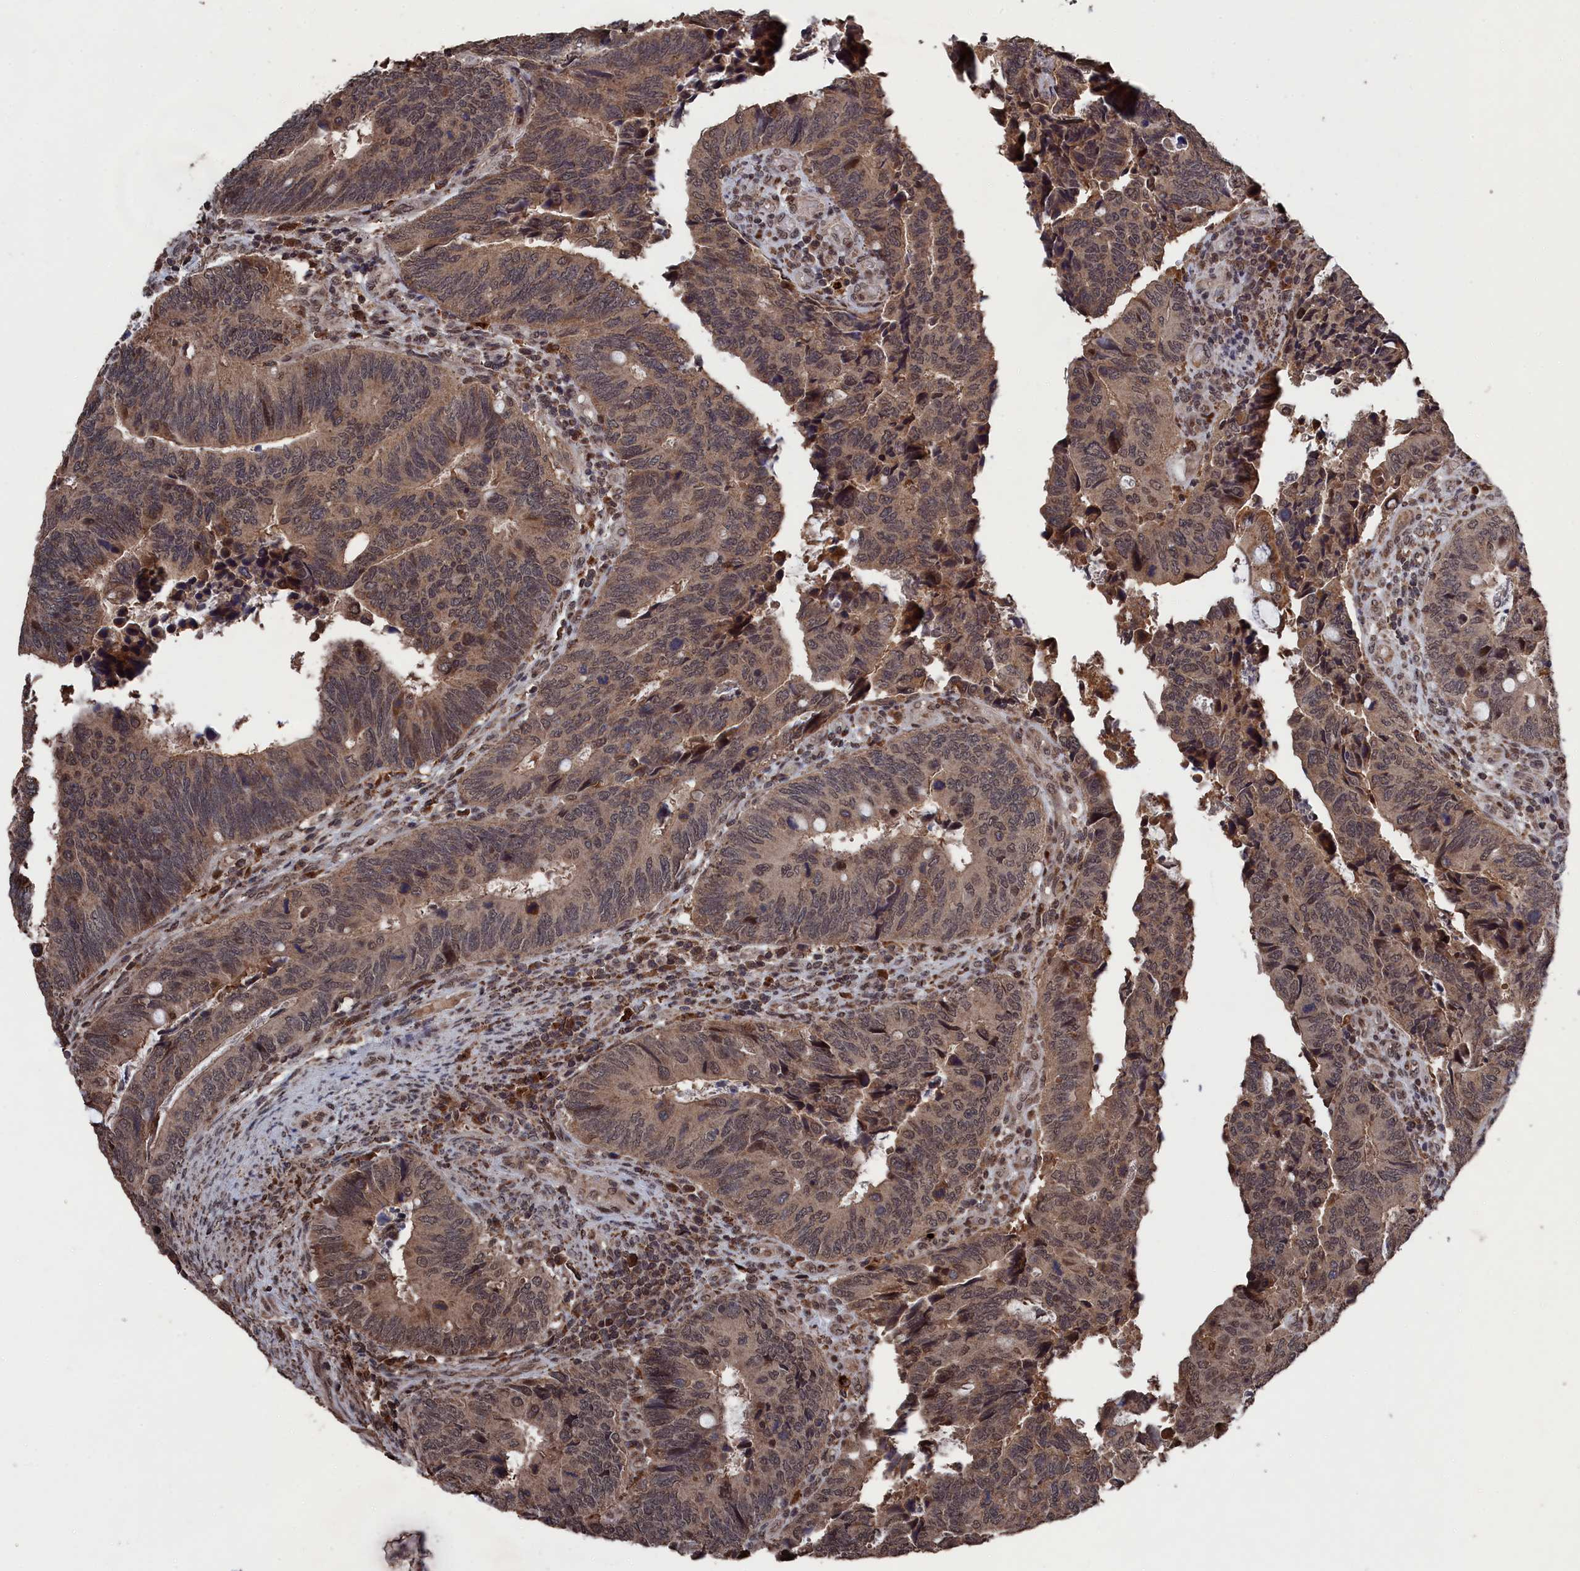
{"staining": {"intensity": "moderate", "quantity": ">75%", "location": "cytoplasmic/membranous,nuclear"}, "tissue": "colorectal cancer", "cell_type": "Tumor cells", "image_type": "cancer", "snomed": [{"axis": "morphology", "description": "Adenocarcinoma, NOS"}, {"axis": "topography", "description": "Colon"}], "caption": "Adenocarcinoma (colorectal) was stained to show a protein in brown. There is medium levels of moderate cytoplasmic/membranous and nuclear staining in approximately >75% of tumor cells.", "gene": "CEACAM21", "patient": {"sex": "male", "age": 87}}